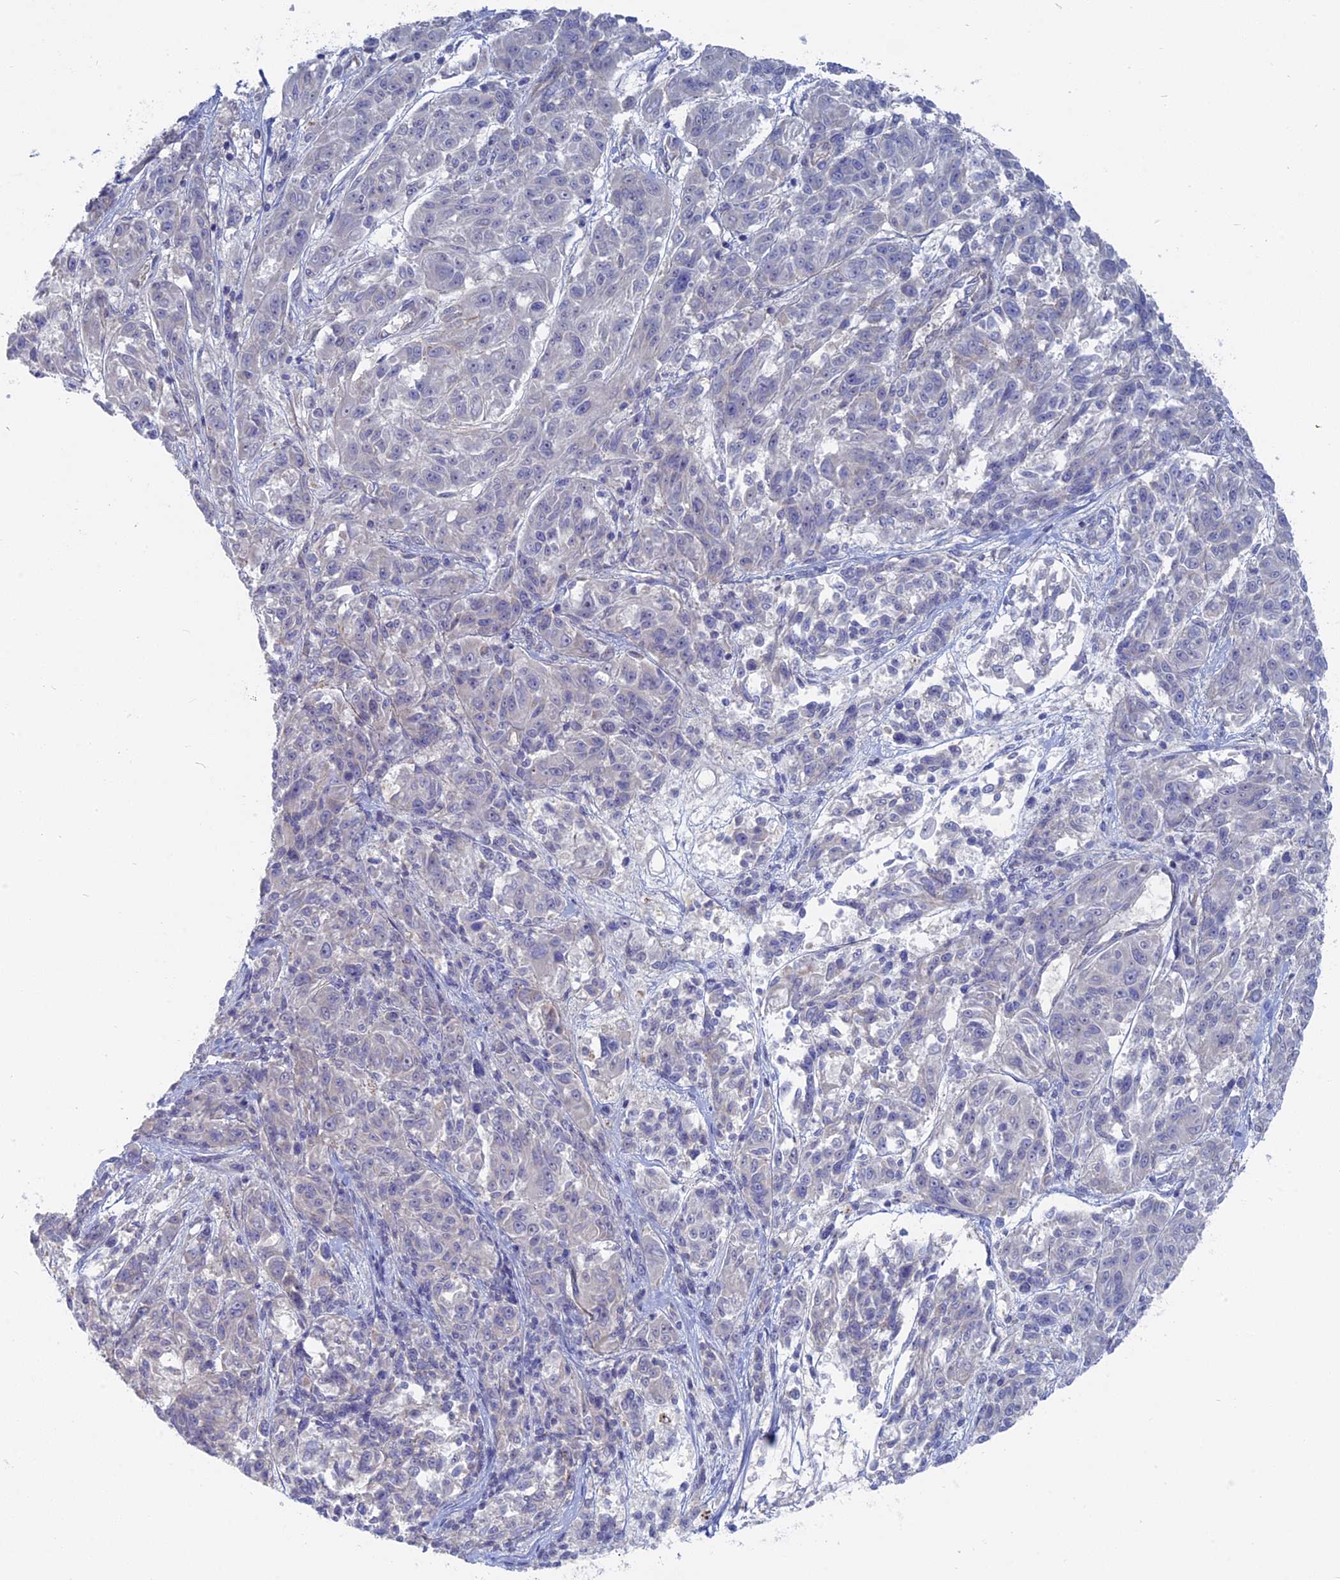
{"staining": {"intensity": "negative", "quantity": "none", "location": "none"}, "tissue": "melanoma", "cell_type": "Tumor cells", "image_type": "cancer", "snomed": [{"axis": "morphology", "description": "Malignant melanoma, NOS"}, {"axis": "topography", "description": "Skin"}], "caption": "Immunohistochemistry micrograph of neoplastic tissue: melanoma stained with DAB (3,3'-diaminobenzidine) shows no significant protein expression in tumor cells. (DAB (3,3'-diaminobenzidine) IHC with hematoxylin counter stain).", "gene": "TBC1D30", "patient": {"sex": "male", "age": 53}}